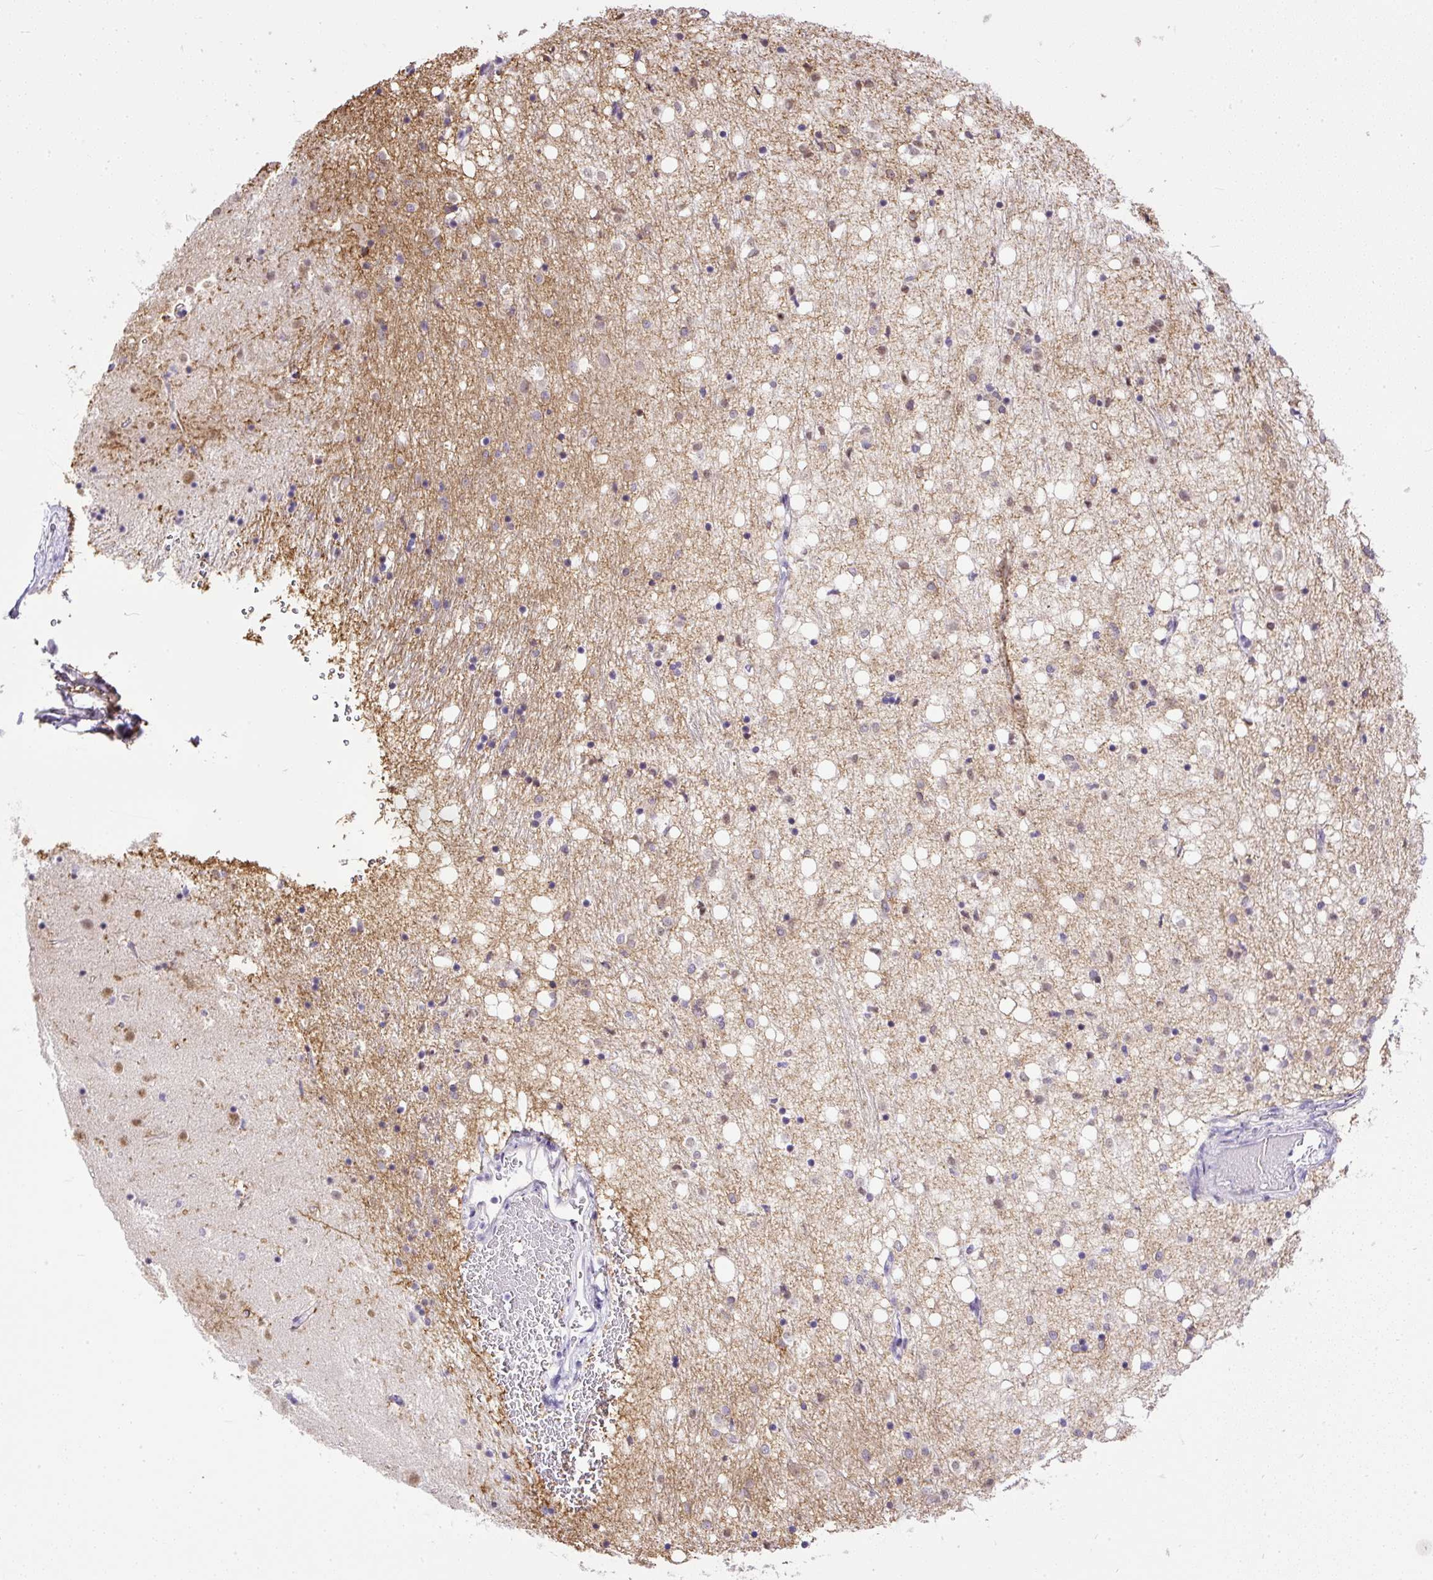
{"staining": {"intensity": "weak", "quantity": "<25%", "location": "nuclear"}, "tissue": "caudate", "cell_type": "Glial cells", "image_type": "normal", "snomed": [{"axis": "morphology", "description": "Normal tissue, NOS"}, {"axis": "topography", "description": "Lateral ventricle wall"}], "caption": "A photomicrograph of human caudate is negative for staining in glial cells. The staining was performed using DAB to visualize the protein expression in brown, while the nuclei were stained in blue with hematoxylin (Magnification: 20x).", "gene": "WNT10B", "patient": {"sex": "male", "age": 58}}